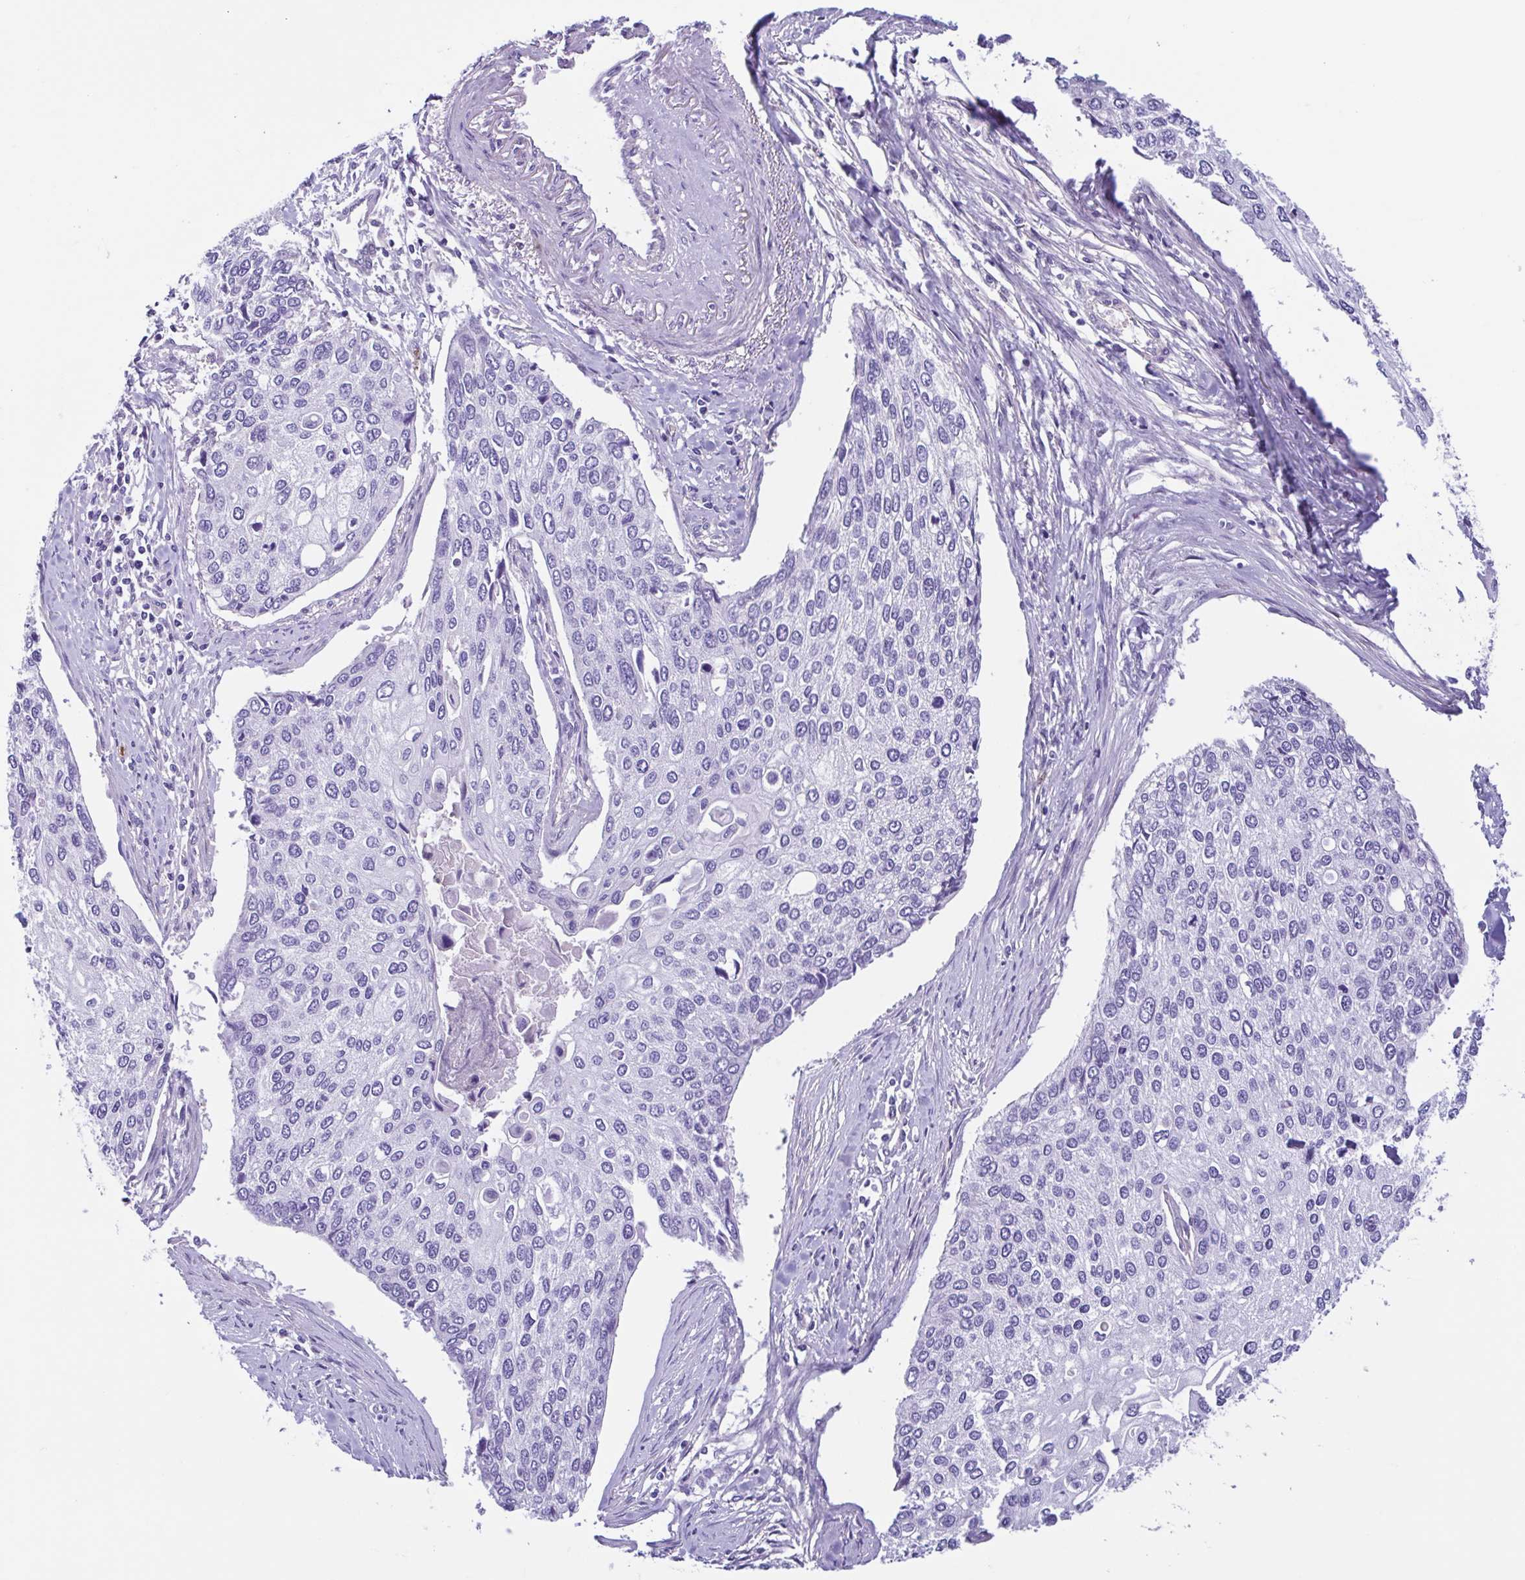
{"staining": {"intensity": "negative", "quantity": "none", "location": "none"}, "tissue": "lung cancer", "cell_type": "Tumor cells", "image_type": "cancer", "snomed": [{"axis": "morphology", "description": "Squamous cell carcinoma, NOS"}, {"axis": "morphology", "description": "Squamous cell carcinoma, metastatic, NOS"}, {"axis": "topography", "description": "Lung"}], "caption": "Immunohistochemical staining of lung cancer (squamous cell carcinoma) demonstrates no significant staining in tumor cells. (Stains: DAB IHC with hematoxylin counter stain, Microscopy: brightfield microscopy at high magnification).", "gene": "CYP11B1", "patient": {"sex": "male", "age": 63}}